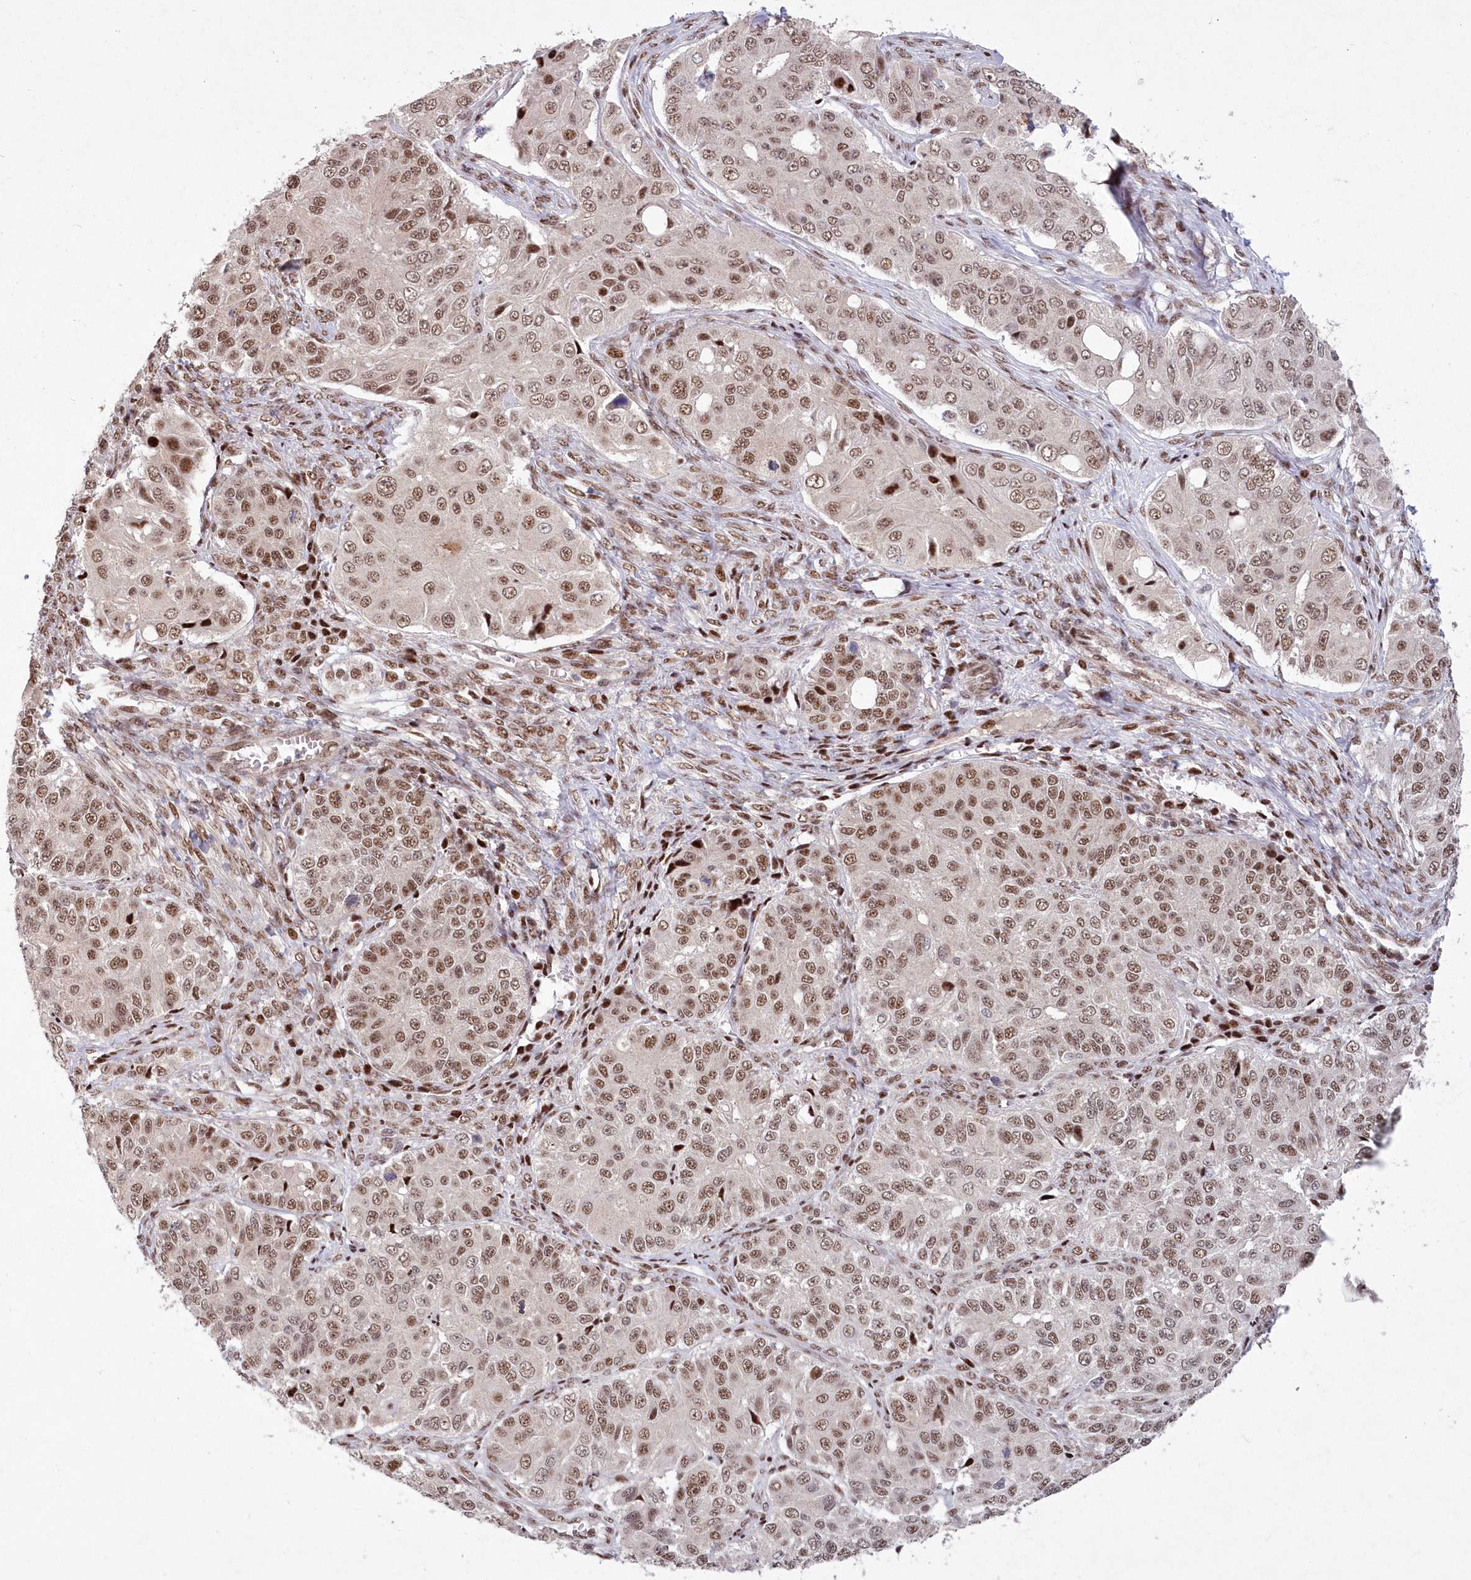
{"staining": {"intensity": "moderate", "quantity": ">75%", "location": "nuclear"}, "tissue": "ovarian cancer", "cell_type": "Tumor cells", "image_type": "cancer", "snomed": [{"axis": "morphology", "description": "Carcinoma, endometroid"}, {"axis": "topography", "description": "Ovary"}], "caption": "This is an image of immunohistochemistry (IHC) staining of ovarian endometroid carcinoma, which shows moderate staining in the nuclear of tumor cells.", "gene": "WBP1L", "patient": {"sex": "female", "age": 51}}